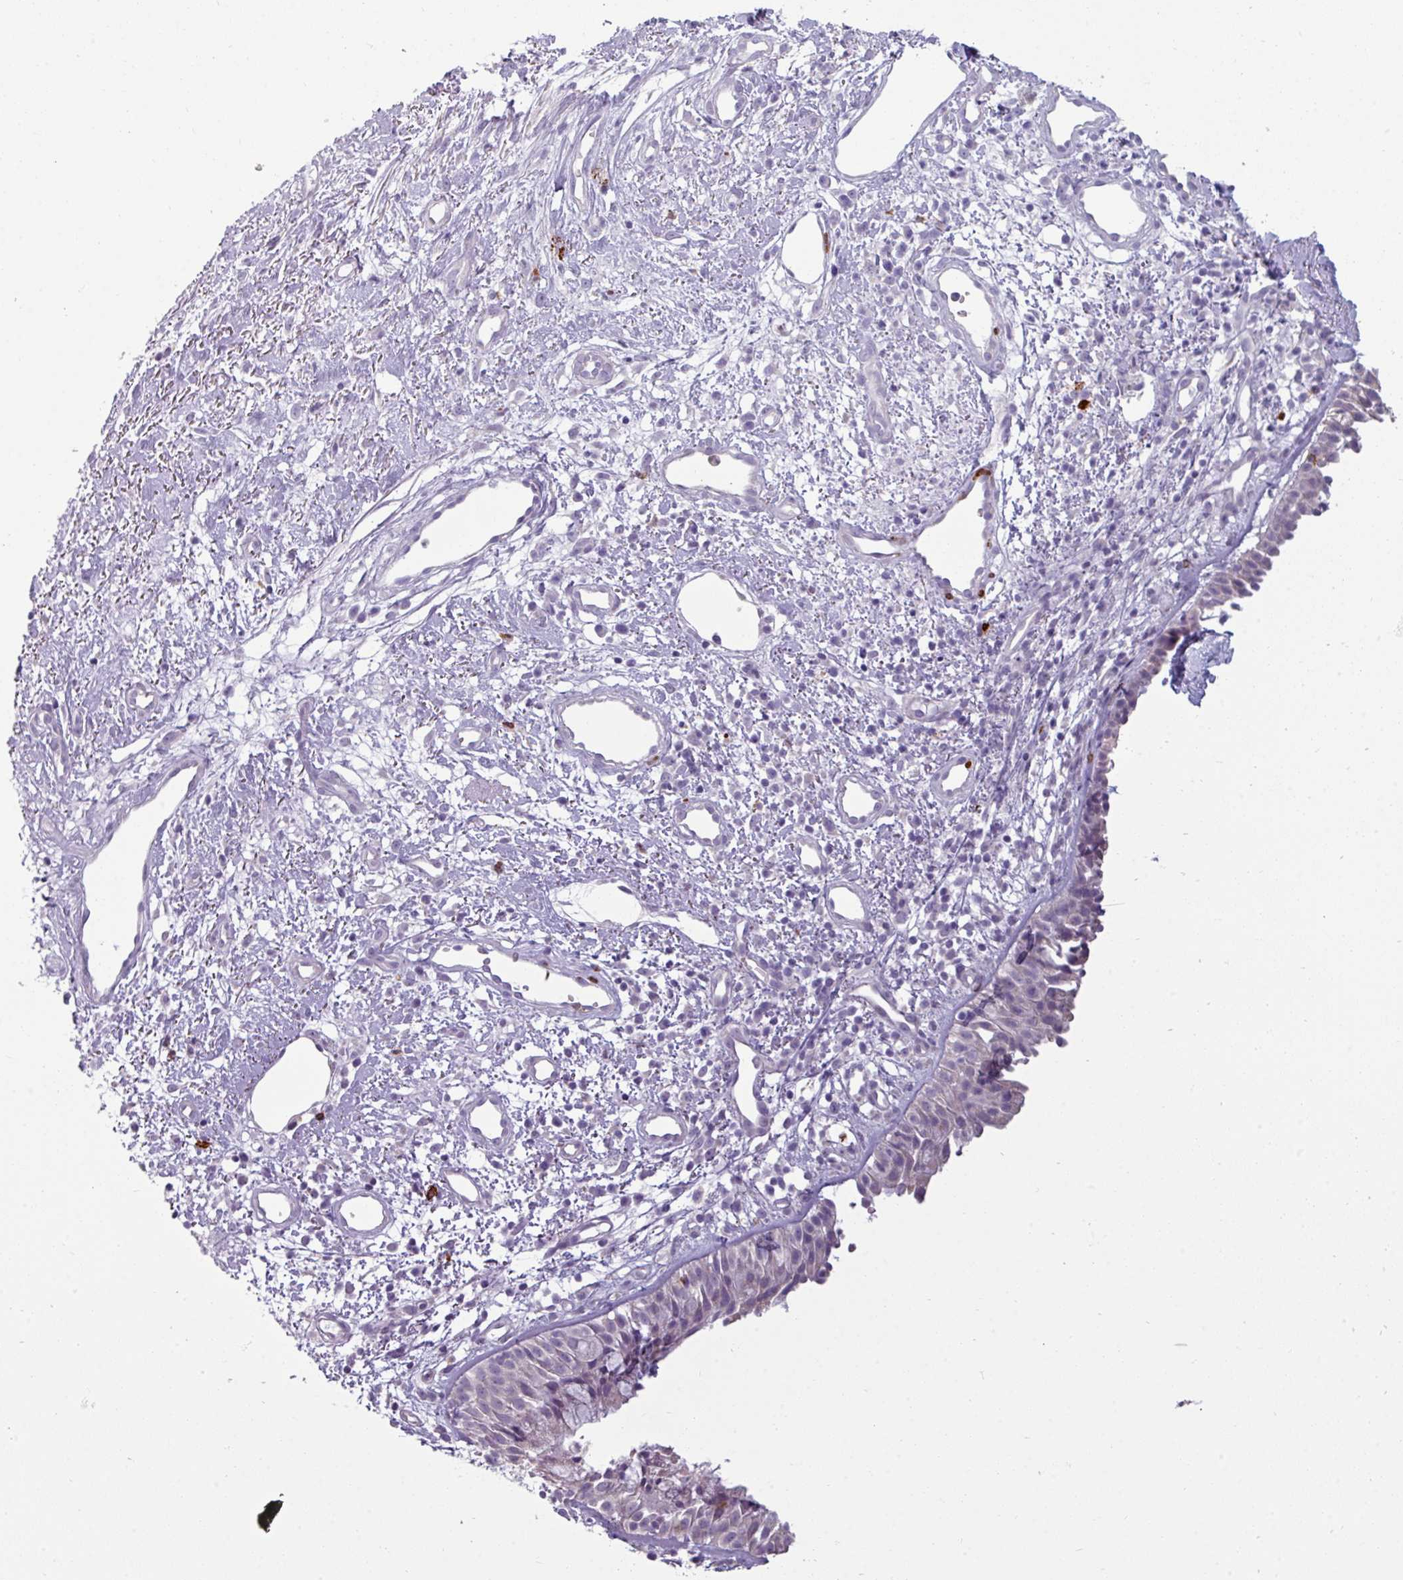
{"staining": {"intensity": "negative", "quantity": "none", "location": "none"}, "tissue": "nasopharynx", "cell_type": "Respiratory epithelial cells", "image_type": "normal", "snomed": [{"axis": "morphology", "description": "Normal tissue, NOS"}, {"axis": "topography", "description": "Cartilage tissue"}, {"axis": "topography", "description": "Nasopharynx"}, {"axis": "topography", "description": "Thyroid gland"}], "caption": "DAB (3,3'-diaminobenzidine) immunohistochemical staining of normal nasopharynx shows no significant staining in respiratory epithelial cells.", "gene": "TRIM39", "patient": {"sex": "male", "age": 63}}